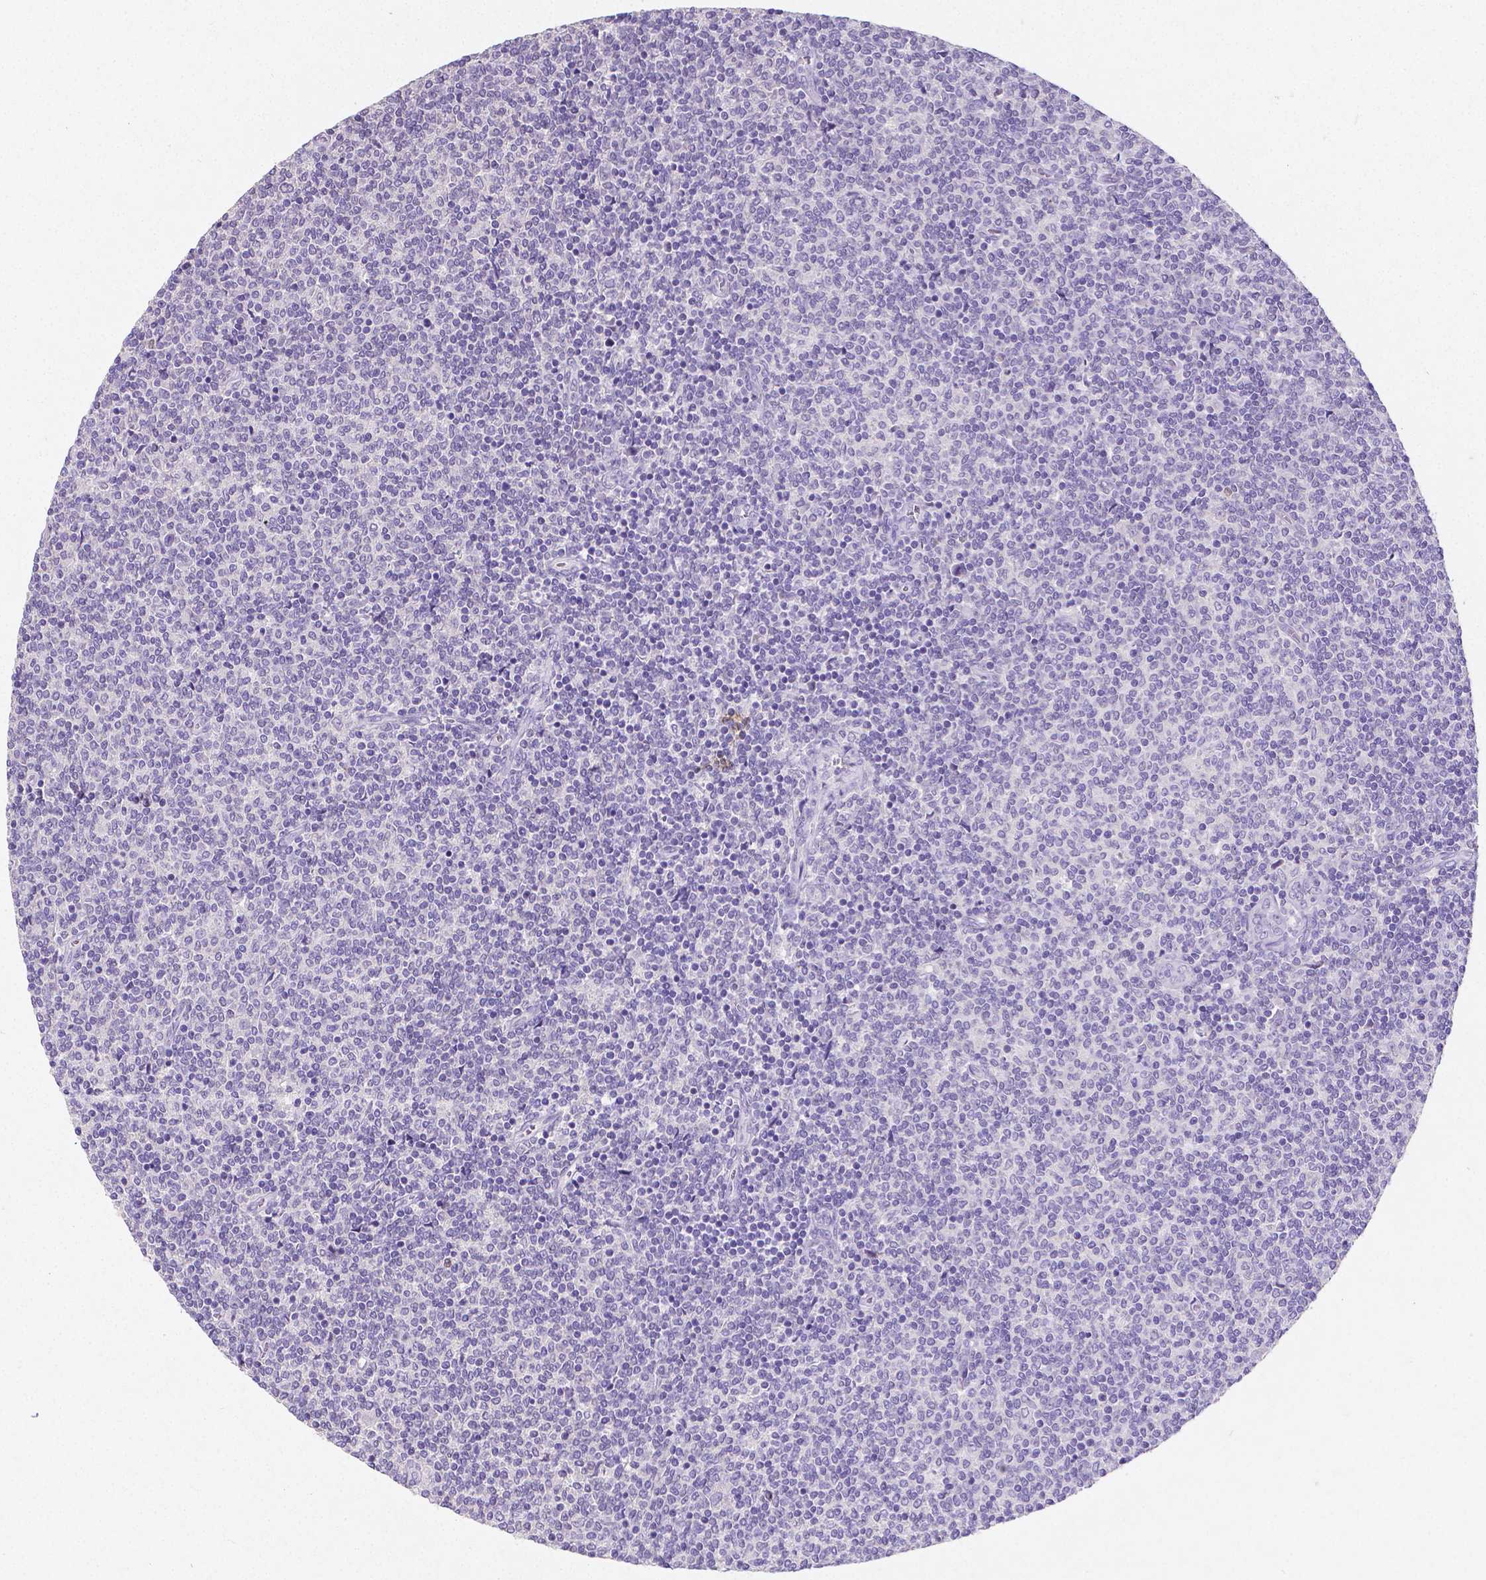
{"staining": {"intensity": "negative", "quantity": "none", "location": "none"}, "tissue": "lymphoma", "cell_type": "Tumor cells", "image_type": "cancer", "snomed": [{"axis": "morphology", "description": "Malignant lymphoma, non-Hodgkin's type, Low grade"}, {"axis": "topography", "description": "Lymph node"}], "caption": "An image of low-grade malignant lymphoma, non-Hodgkin's type stained for a protein displays no brown staining in tumor cells.", "gene": "SATB2", "patient": {"sex": "male", "age": 52}}